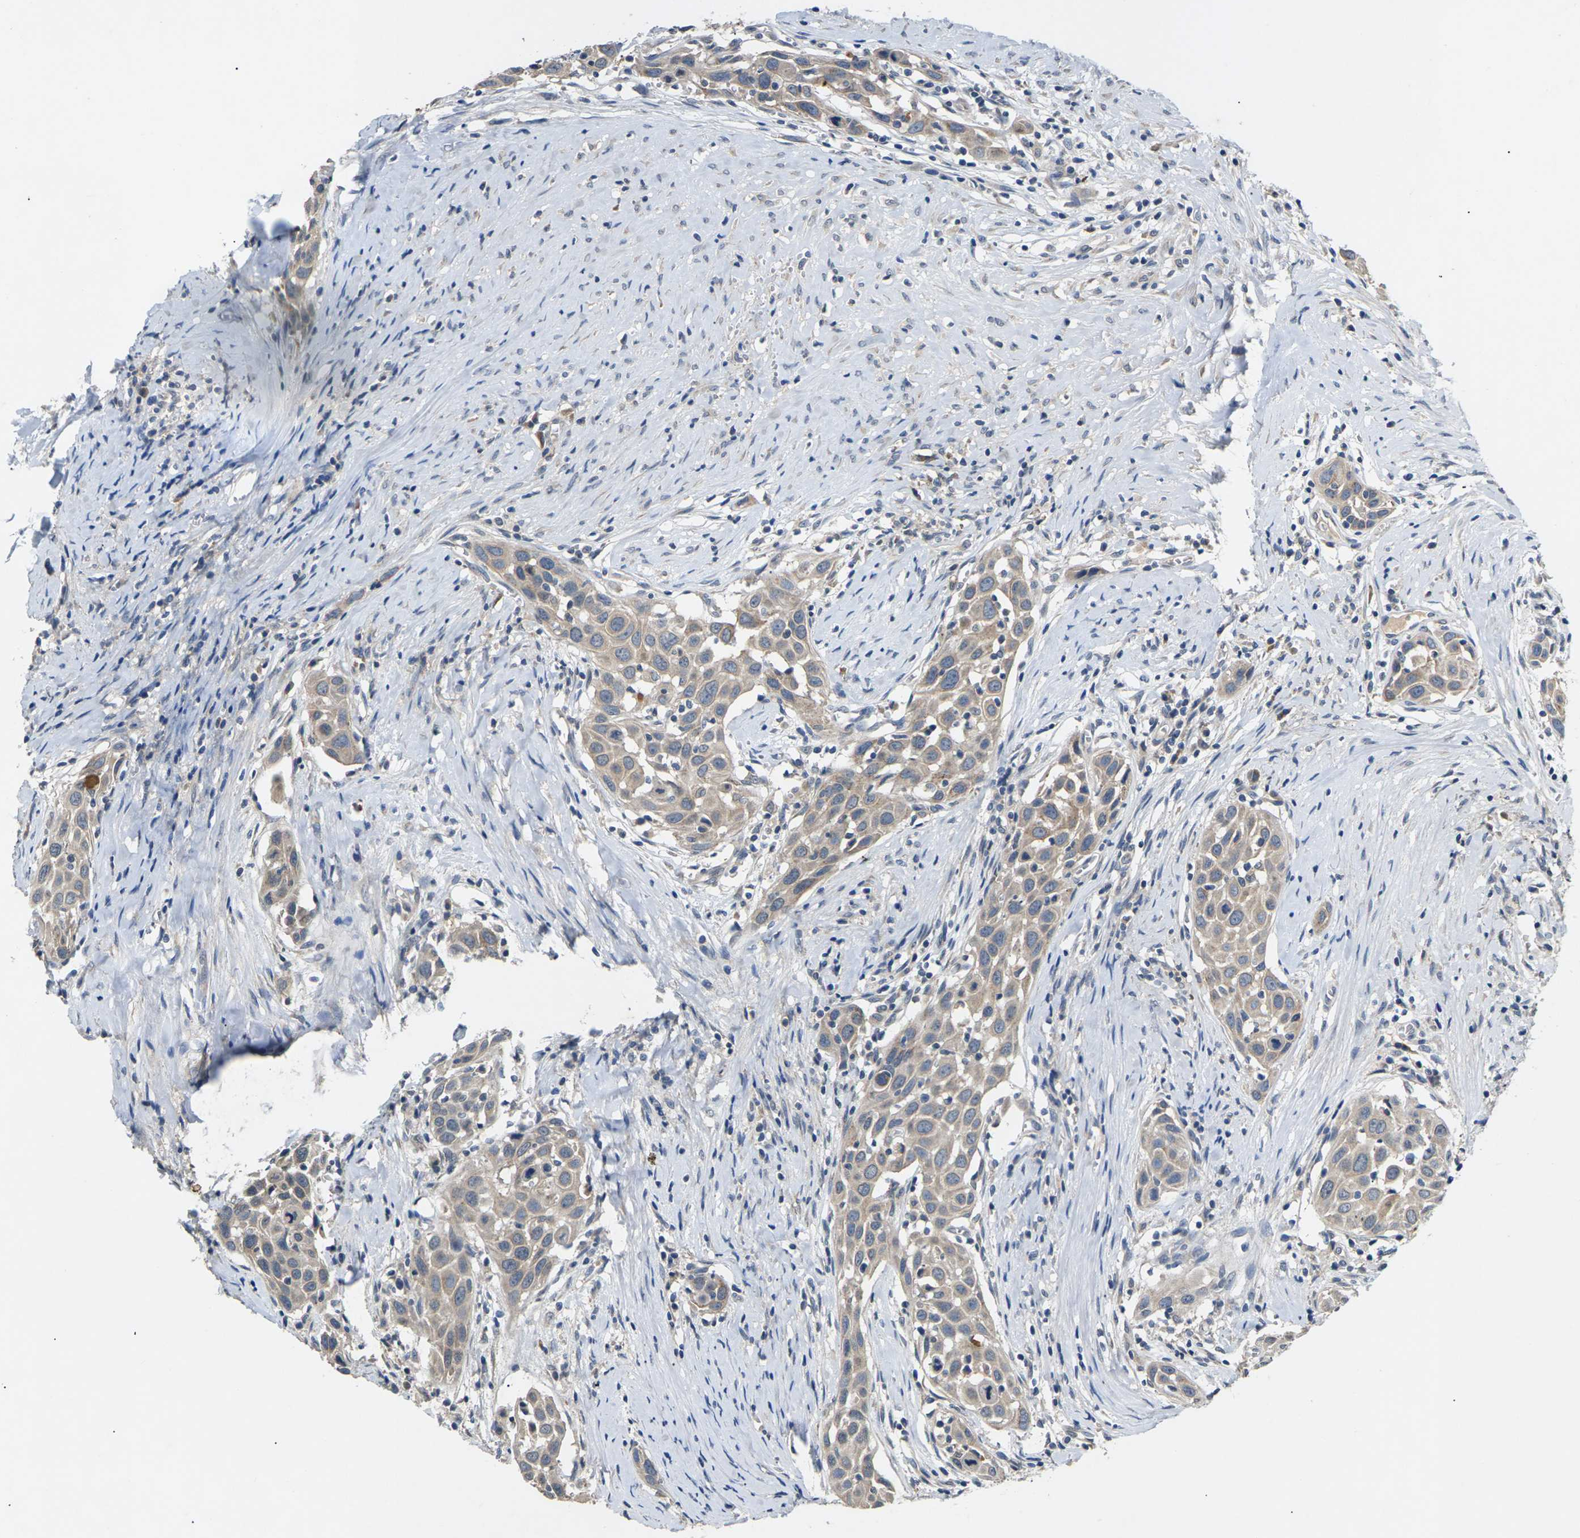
{"staining": {"intensity": "weak", "quantity": ">75%", "location": "cytoplasmic/membranous"}, "tissue": "head and neck cancer", "cell_type": "Tumor cells", "image_type": "cancer", "snomed": [{"axis": "morphology", "description": "Squamous cell carcinoma, NOS"}, {"axis": "topography", "description": "Oral tissue"}, {"axis": "topography", "description": "Head-Neck"}], "caption": "Immunohistochemistry of human head and neck cancer displays low levels of weak cytoplasmic/membranous staining in approximately >75% of tumor cells.", "gene": "SLC2A2", "patient": {"sex": "female", "age": 50}}